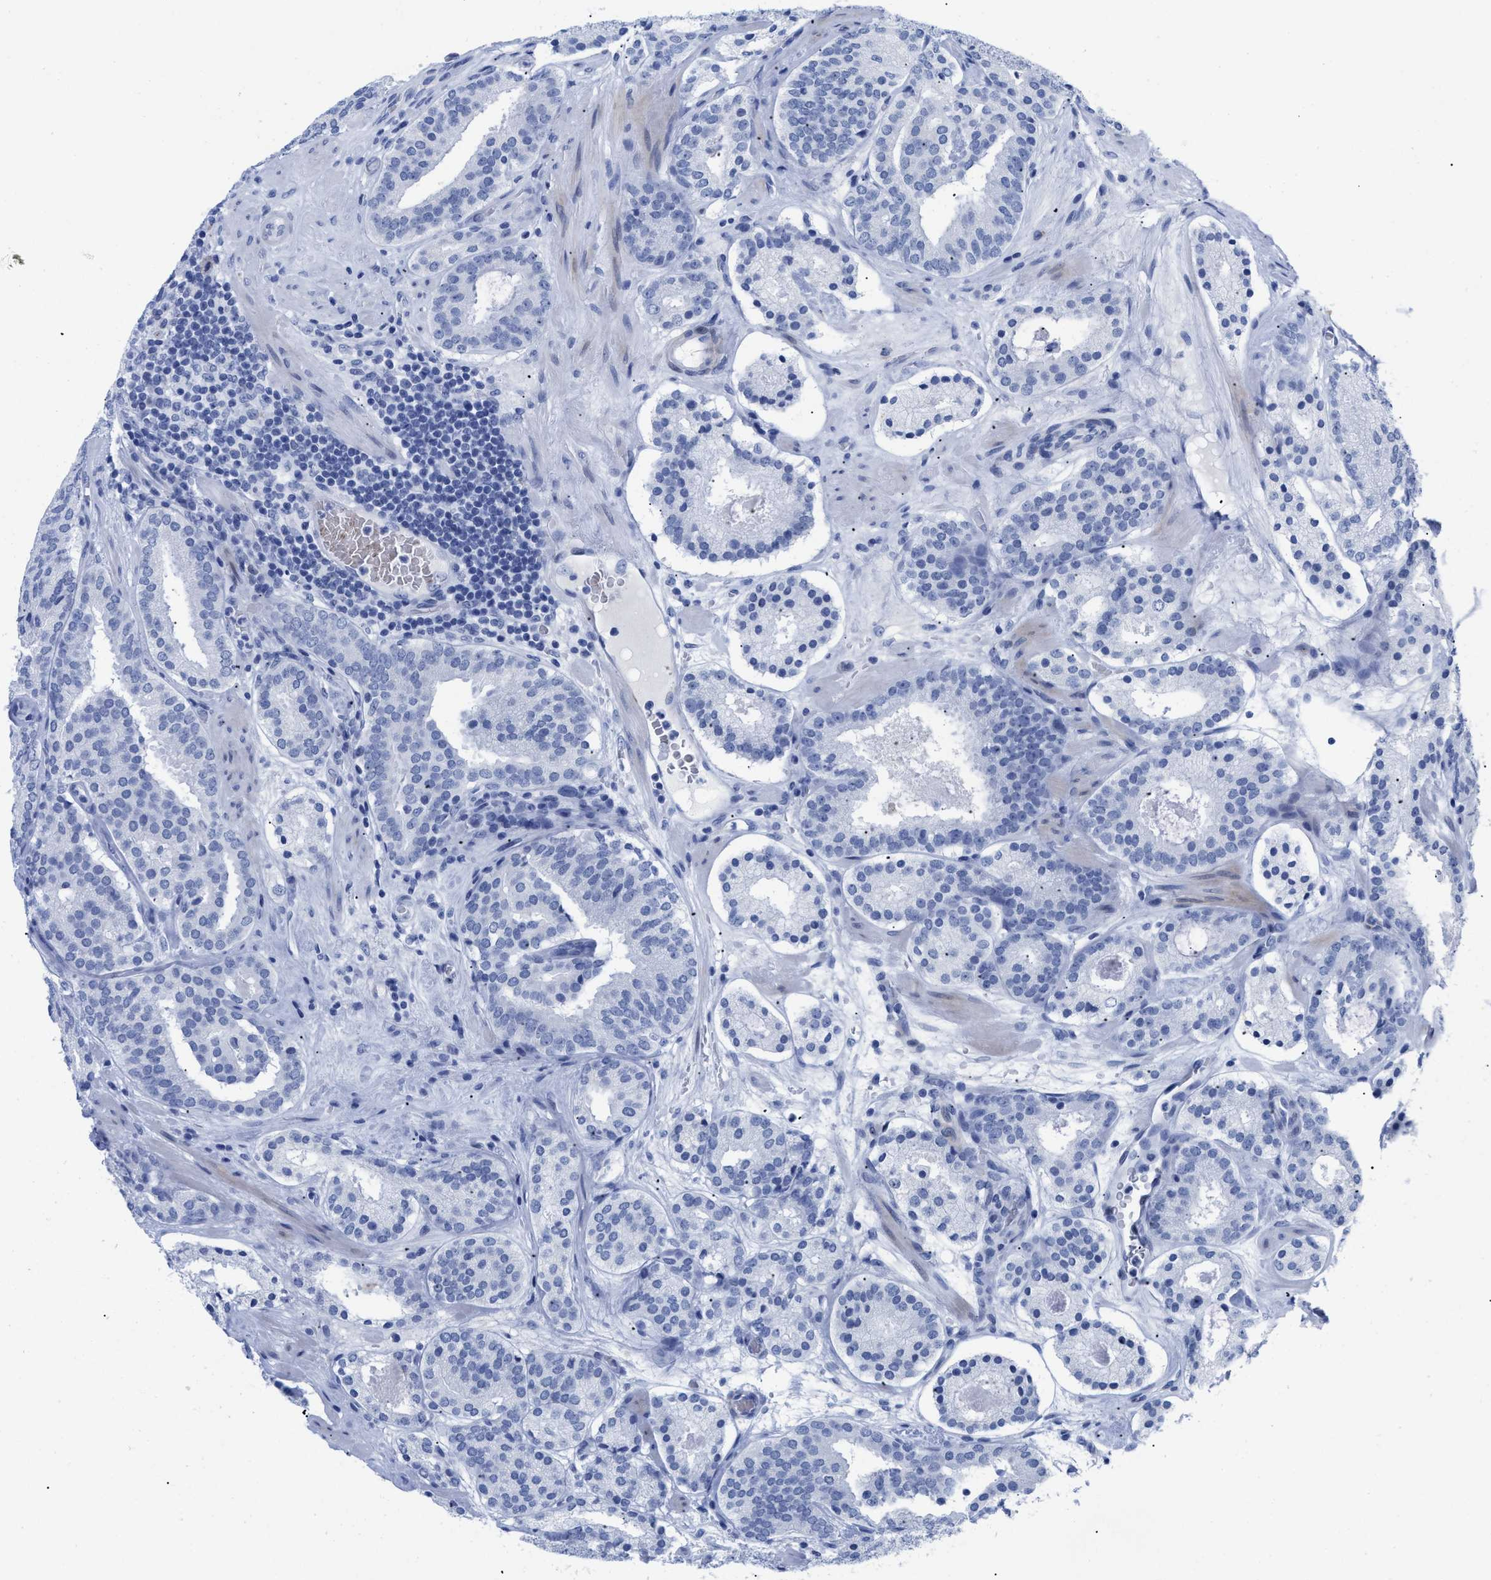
{"staining": {"intensity": "negative", "quantity": "none", "location": "none"}, "tissue": "prostate cancer", "cell_type": "Tumor cells", "image_type": "cancer", "snomed": [{"axis": "morphology", "description": "Adenocarcinoma, Low grade"}, {"axis": "topography", "description": "Prostate"}], "caption": "Tumor cells are negative for brown protein staining in prostate cancer.", "gene": "DUSP26", "patient": {"sex": "male", "age": 69}}